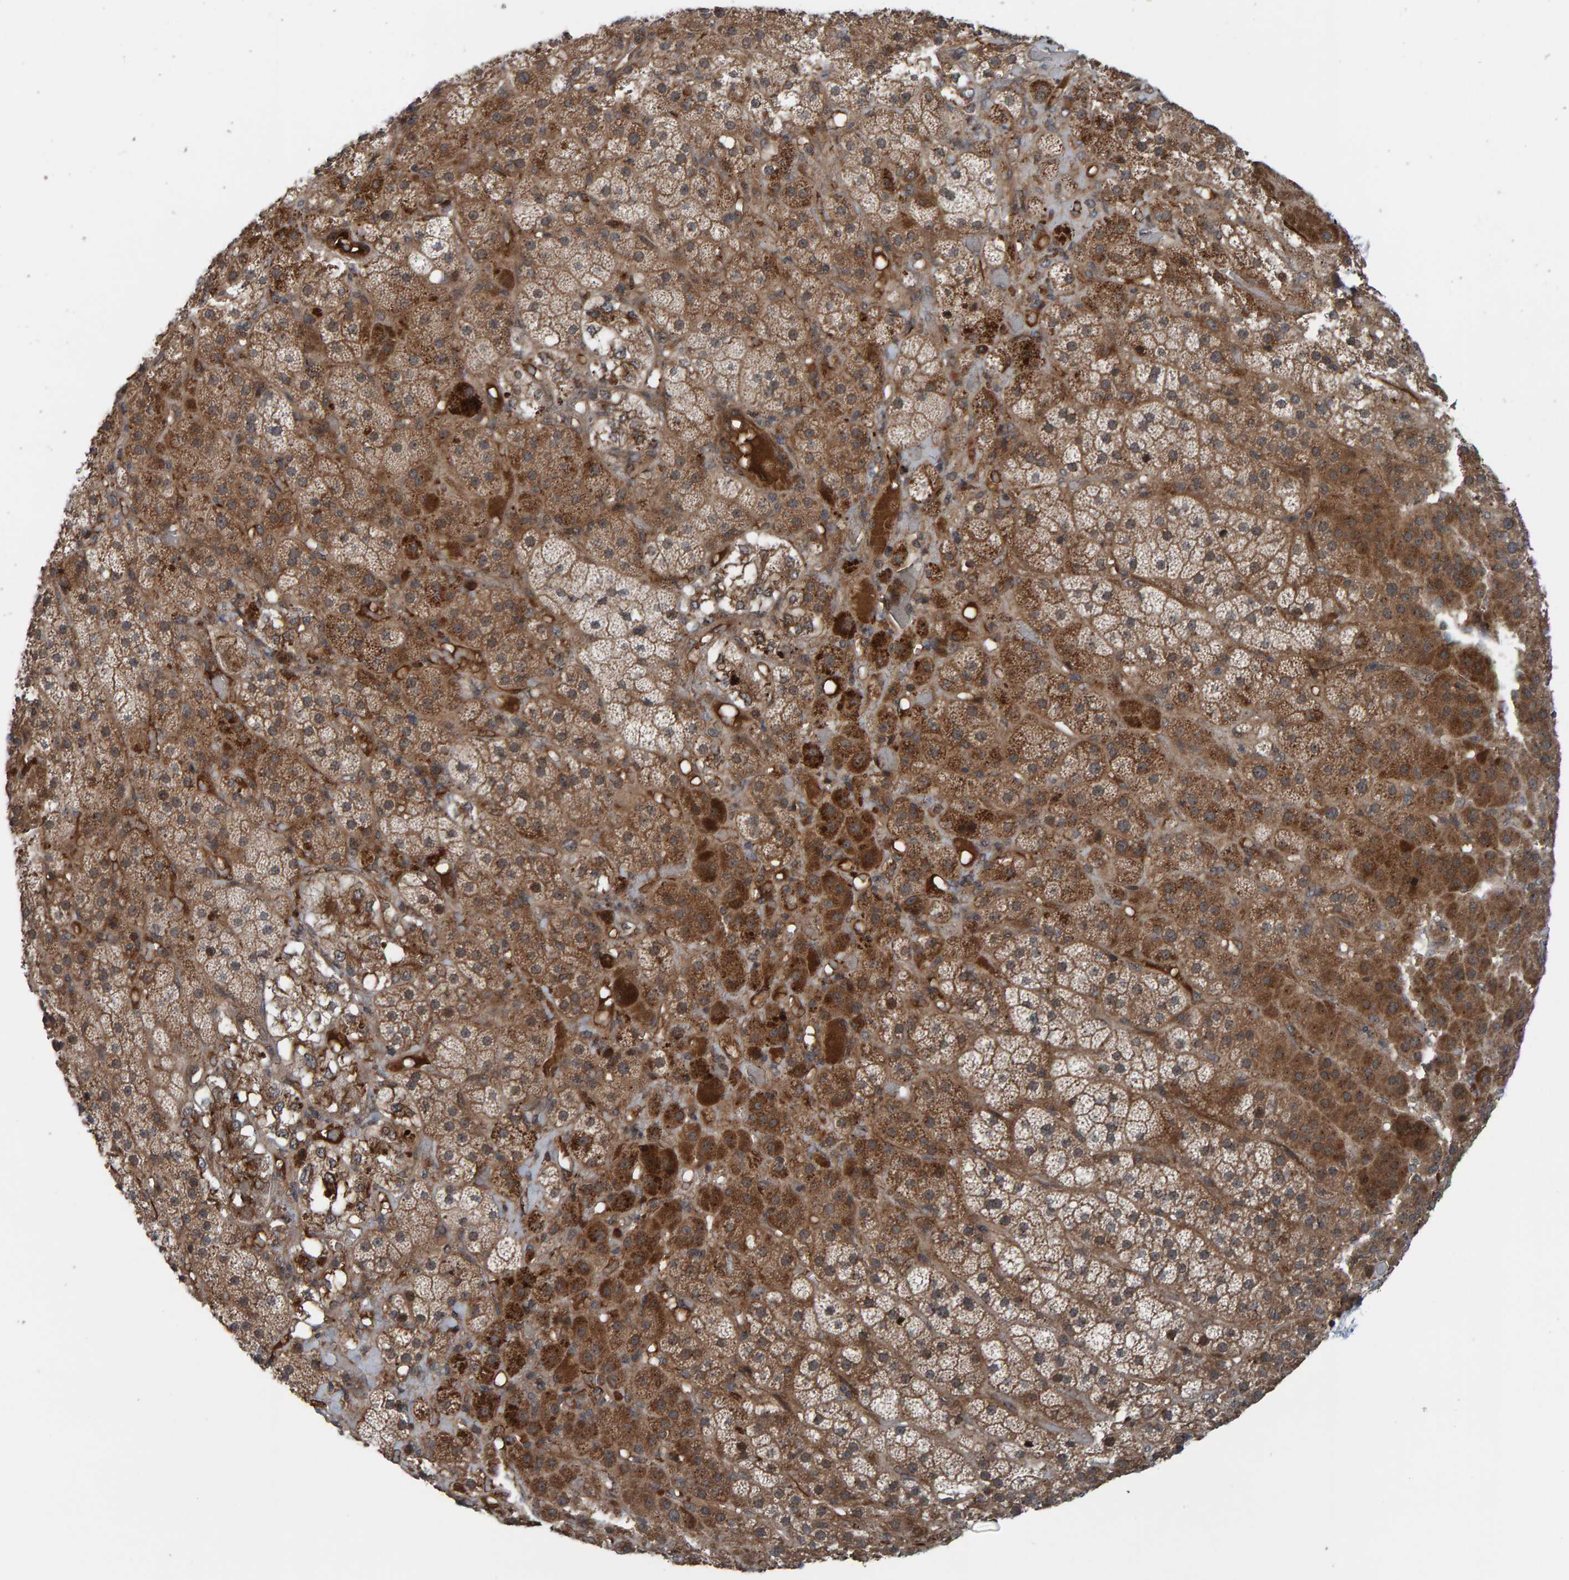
{"staining": {"intensity": "moderate", "quantity": ">75%", "location": "cytoplasmic/membranous"}, "tissue": "adrenal gland", "cell_type": "Glandular cells", "image_type": "normal", "snomed": [{"axis": "morphology", "description": "Normal tissue, NOS"}, {"axis": "topography", "description": "Adrenal gland"}], "caption": "Adrenal gland stained with immunohistochemistry (IHC) demonstrates moderate cytoplasmic/membranous staining in approximately >75% of glandular cells.", "gene": "CUEDC1", "patient": {"sex": "male", "age": 57}}